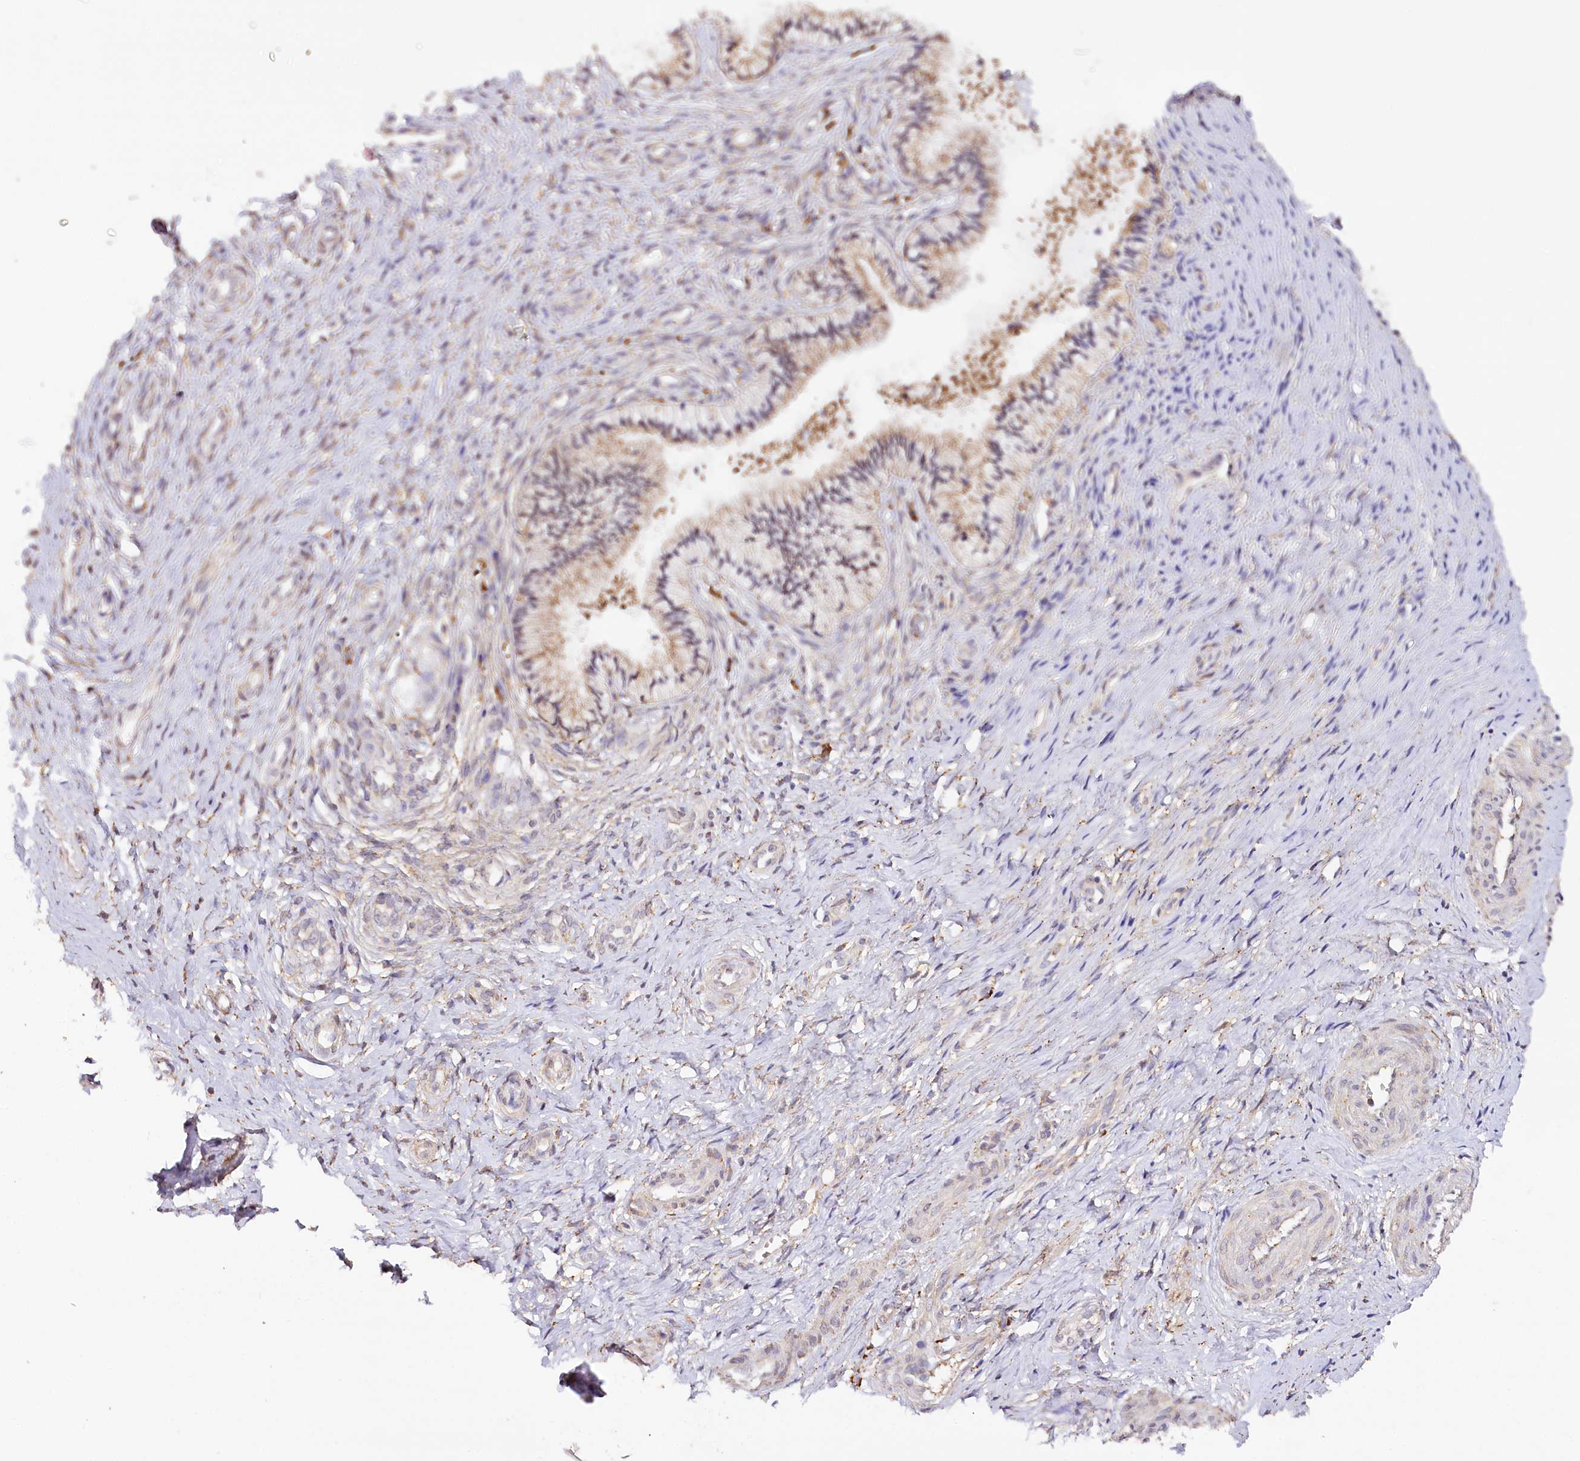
{"staining": {"intensity": "moderate", "quantity": ">75%", "location": "cytoplasmic/membranous"}, "tissue": "cervix", "cell_type": "Glandular cells", "image_type": "normal", "snomed": [{"axis": "morphology", "description": "Normal tissue, NOS"}, {"axis": "topography", "description": "Cervix"}], "caption": "Glandular cells show moderate cytoplasmic/membranous positivity in about >75% of cells in normal cervix.", "gene": "VEGFA", "patient": {"sex": "female", "age": 36}}